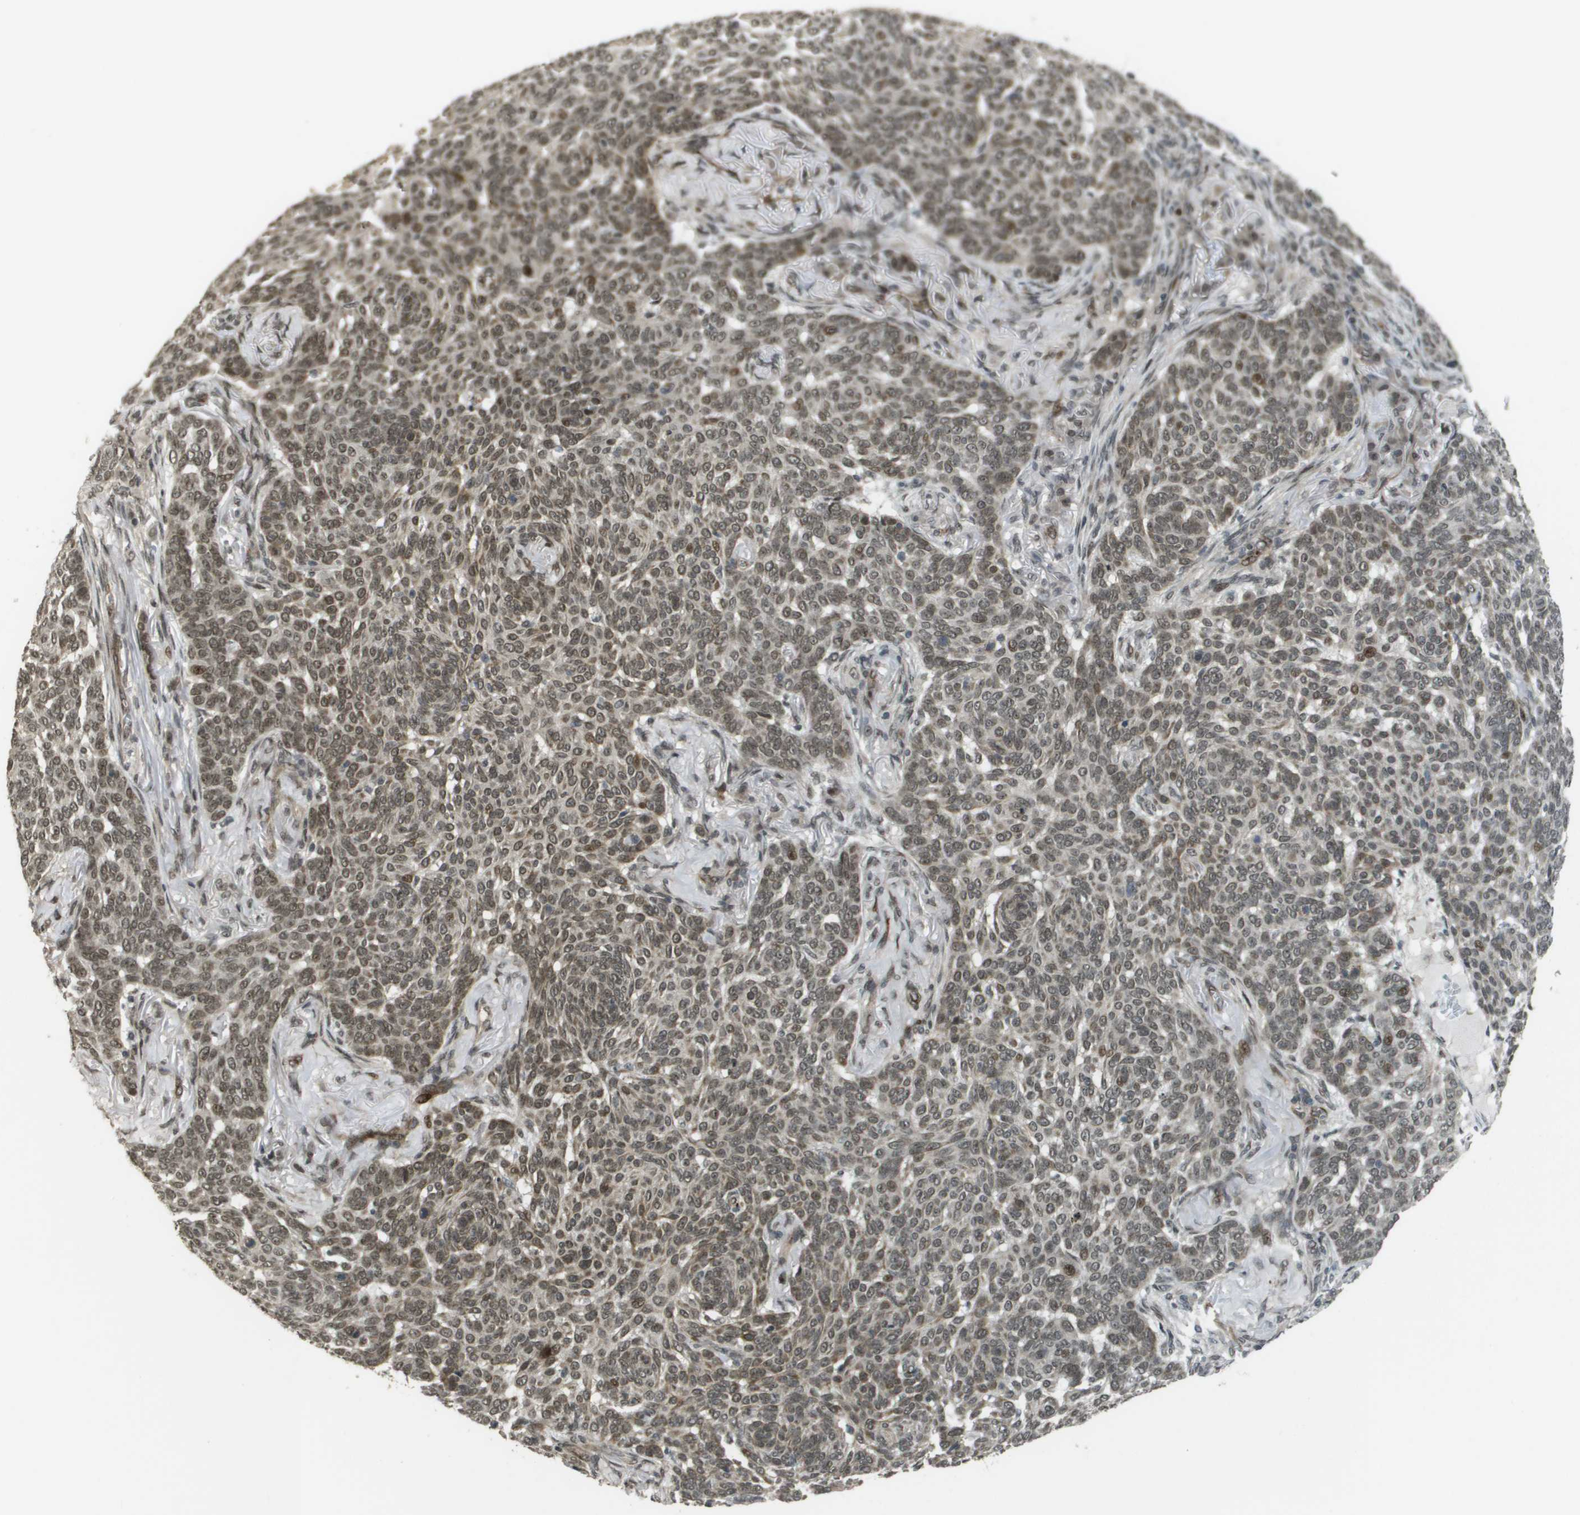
{"staining": {"intensity": "weak", "quantity": ">75%", "location": "nuclear"}, "tissue": "skin cancer", "cell_type": "Tumor cells", "image_type": "cancer", "snomed": [{"axis": "morphology", "description": "Basal cell carcinoma"}, {"axis": "topography", "description": "Skin"}], "caption": "The micrograph exhibits staining of basal cell carcinoma (skin), revealing weak nuclear protein expression (brown color) within tumor cells. (IHC, brightfield microscopy, high magnification).", "gene": "KAT5", "patient": {"sex": "male", "age": 85}}